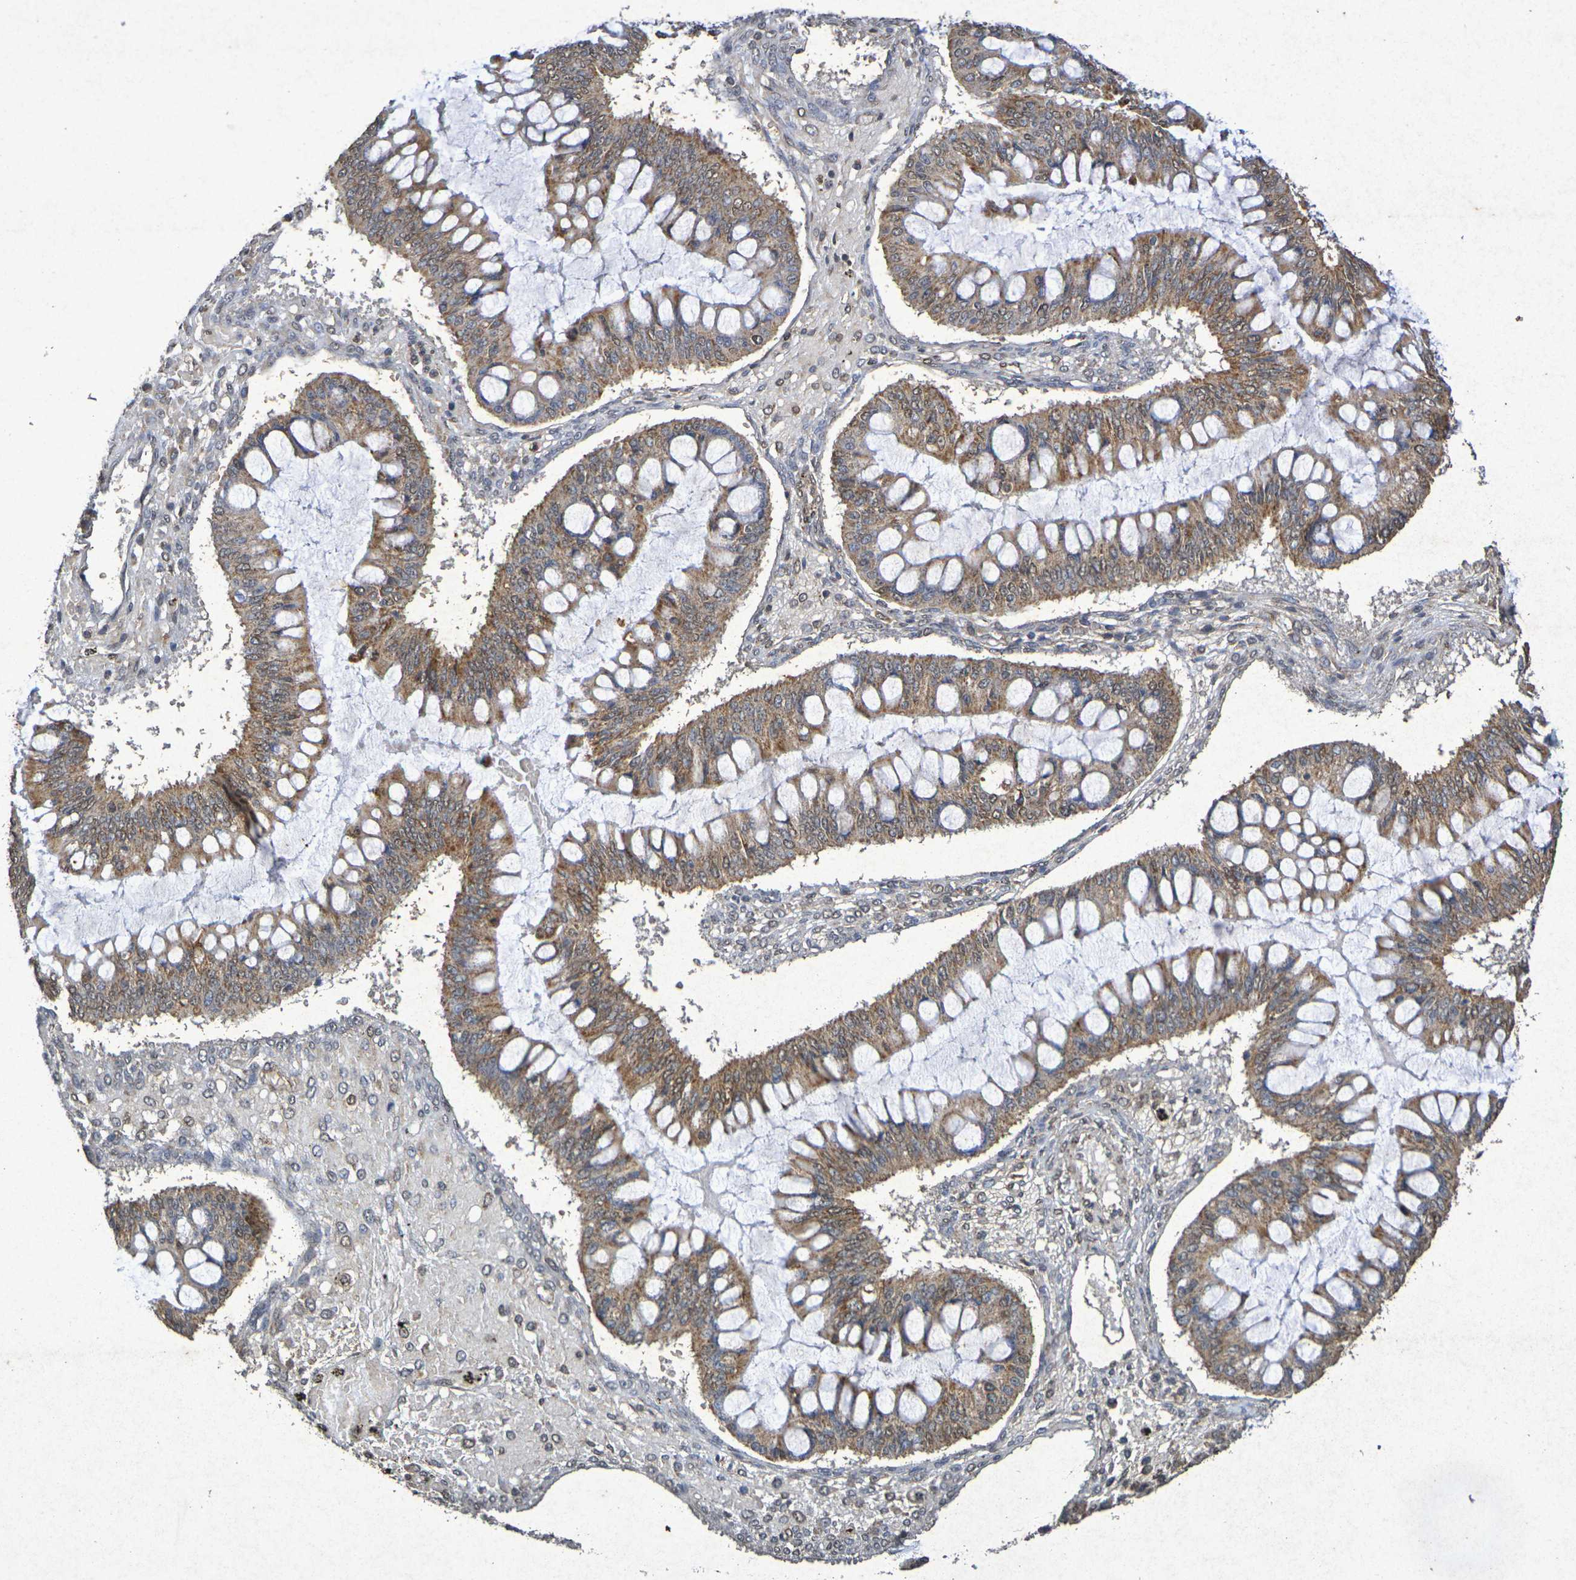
{"staining": {"intensity": "moderate", "quantity": ">75%", "location": "cytoplasmic/membranous"}, "tissue": "ovarian cancer", "cell_type": "Tumor cells", "image_type": "cancer", "snomed": [{"axis": "morphology", "description": "Cystadenocarcinoma, mucinous, NOS"}, {"axis": "topography", "description": "Ovary"}], "caption": "Brown immunohistochemical staining in mucinous cystadenocarcinoma (ovarian) reveals moderate cytoplasmic/membranous staining in approximately >75% of tumor cells.", "gene": "GUCY1A2", "patient": {"sex": "female", "age": 73}}